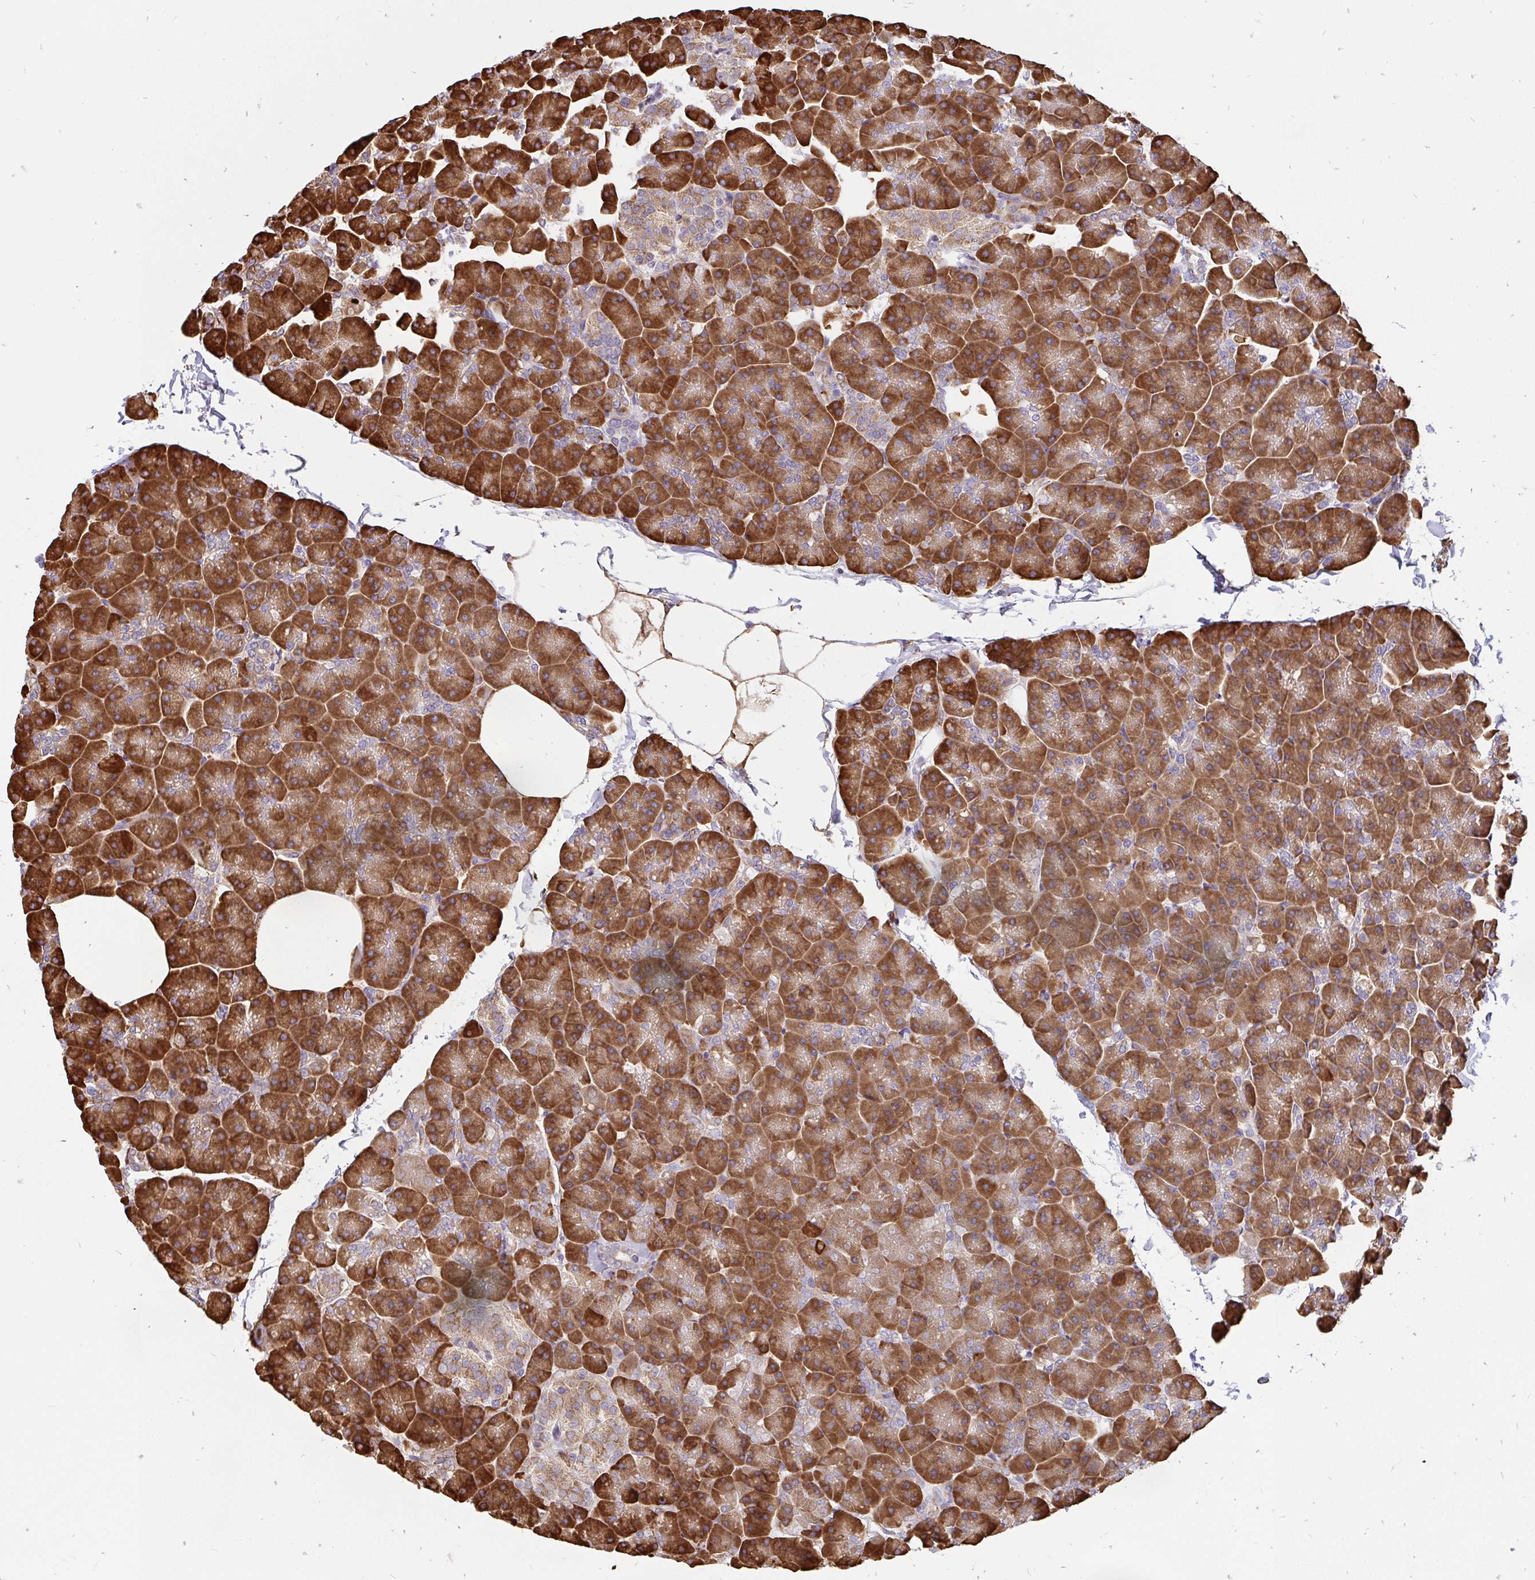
{"staining": {"intensity": "strong", "quantity": ">75%", "location": "cytoplasmic/membranous"}, "tissue": "pancreas", "cell_type": "Exocrine glandular cells", "image_type": "normal", "snomed": [{"axis": "morphology", "description": "Normal tissue, NOS"}, {"axis": "topography", "description": "Pancreas"}], "caption": "This micrograph exhibits unremarkable pancreas stained with immunohistochemistry (IHC) to label a protein in brown. The cytoplasmic/membranous of exocrine glandular cells show strong positivity for the protein. Nuclei are counter-stained blue.", "gene": "EML5", "patient": {"sex": "male", "age": 35}}